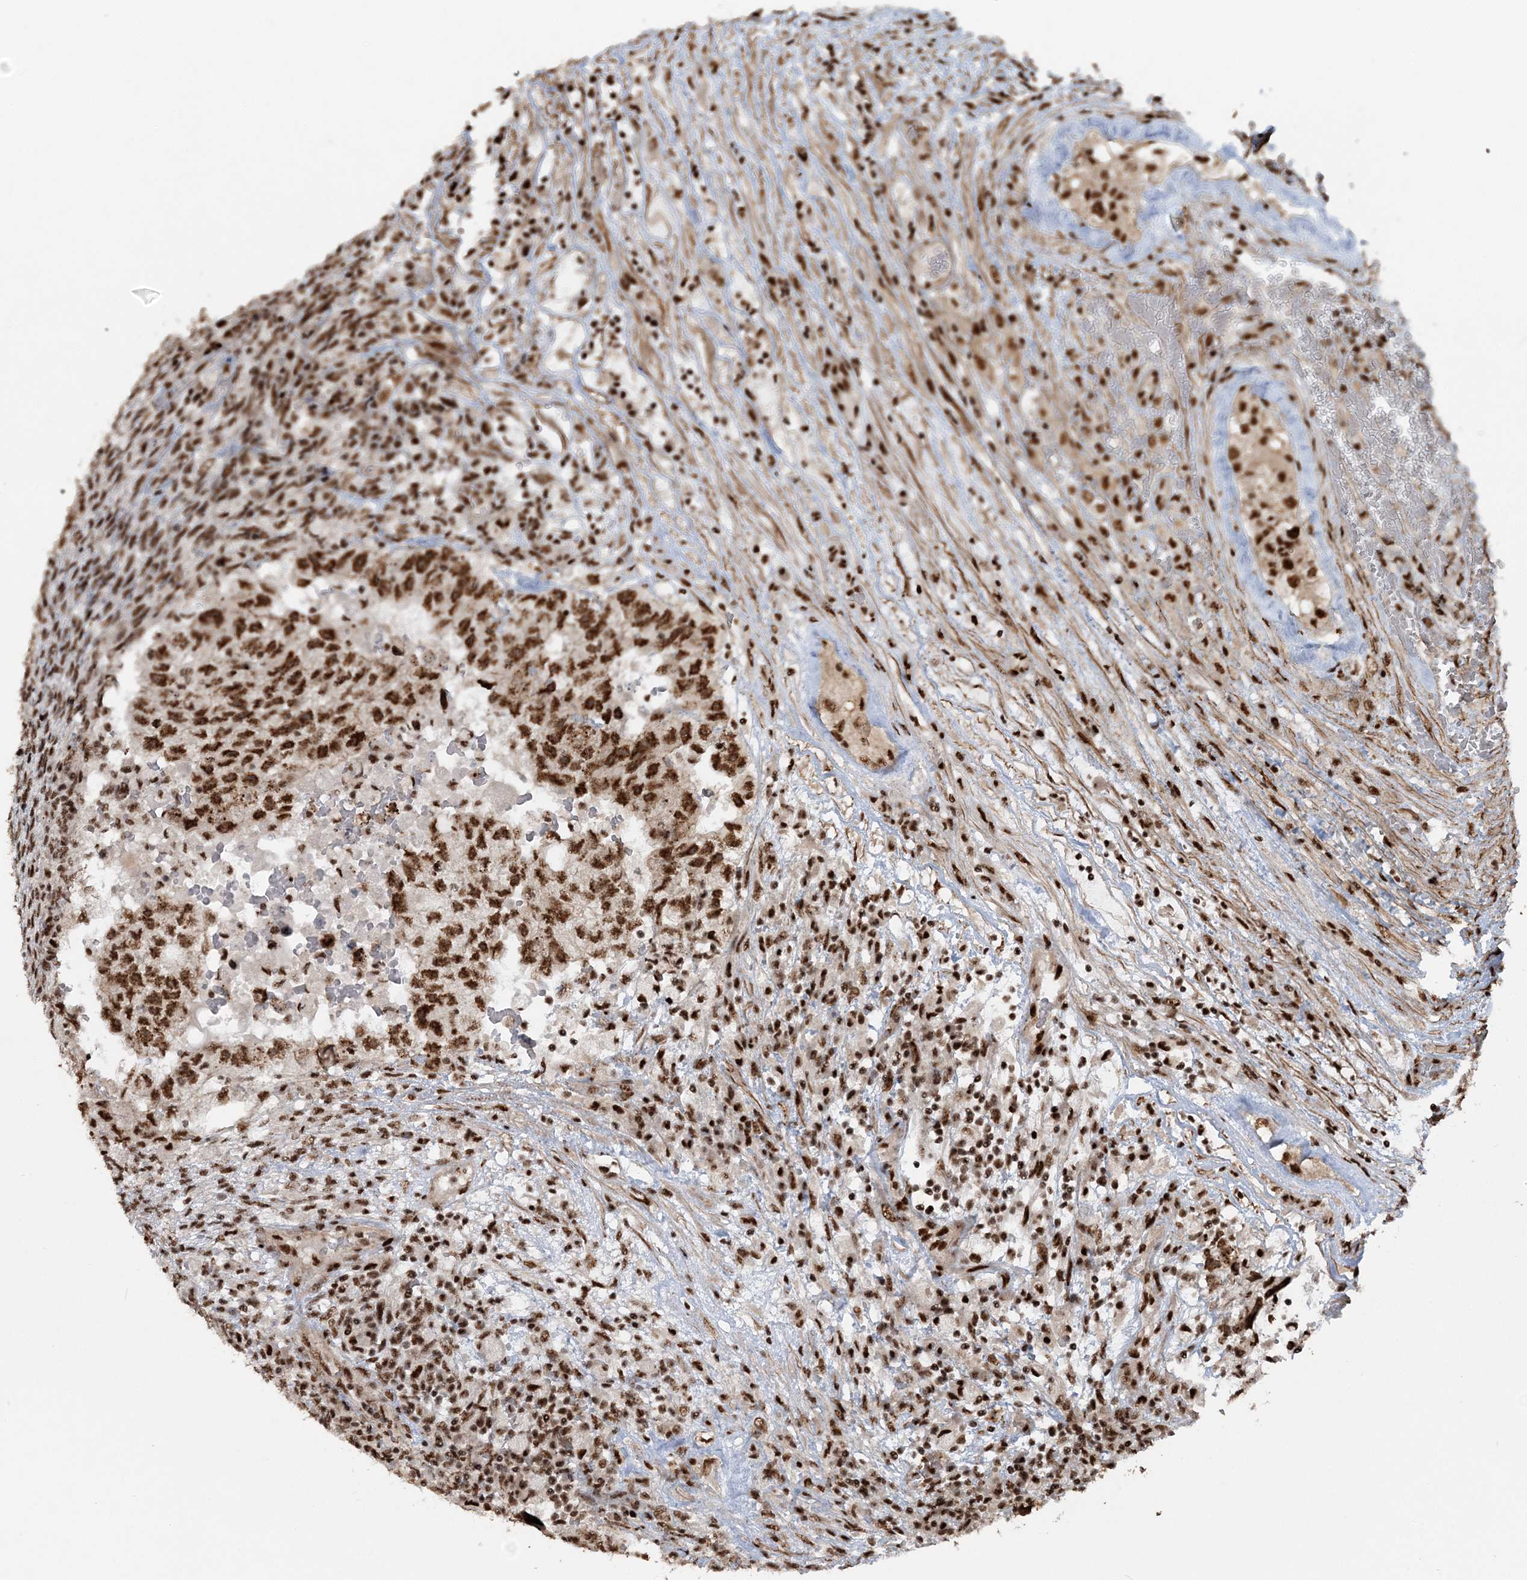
{"staining": {"intensity": "strong", "quantity": ">75%", "location": "nuclear"}, "tissue": "testis cancer", "cell_type": "Tumor cells", "image_type": "cancer", "snomed": [{"axis": "morphology", "description": "Carcinoma, Embryonal, NOS"}, {"axis": "topography", "description": "Testis"}], "caption": "Protein expression analysis of human testis cancer (embryonal carcinoma) reveals strong nuclear positivity in about >75% of tumor cells. (DAB IHC, brown staining for protein, blue staining for nuclei).", "gene": "EXOSC8", "patient": {"sex": "male", "age": 36}}